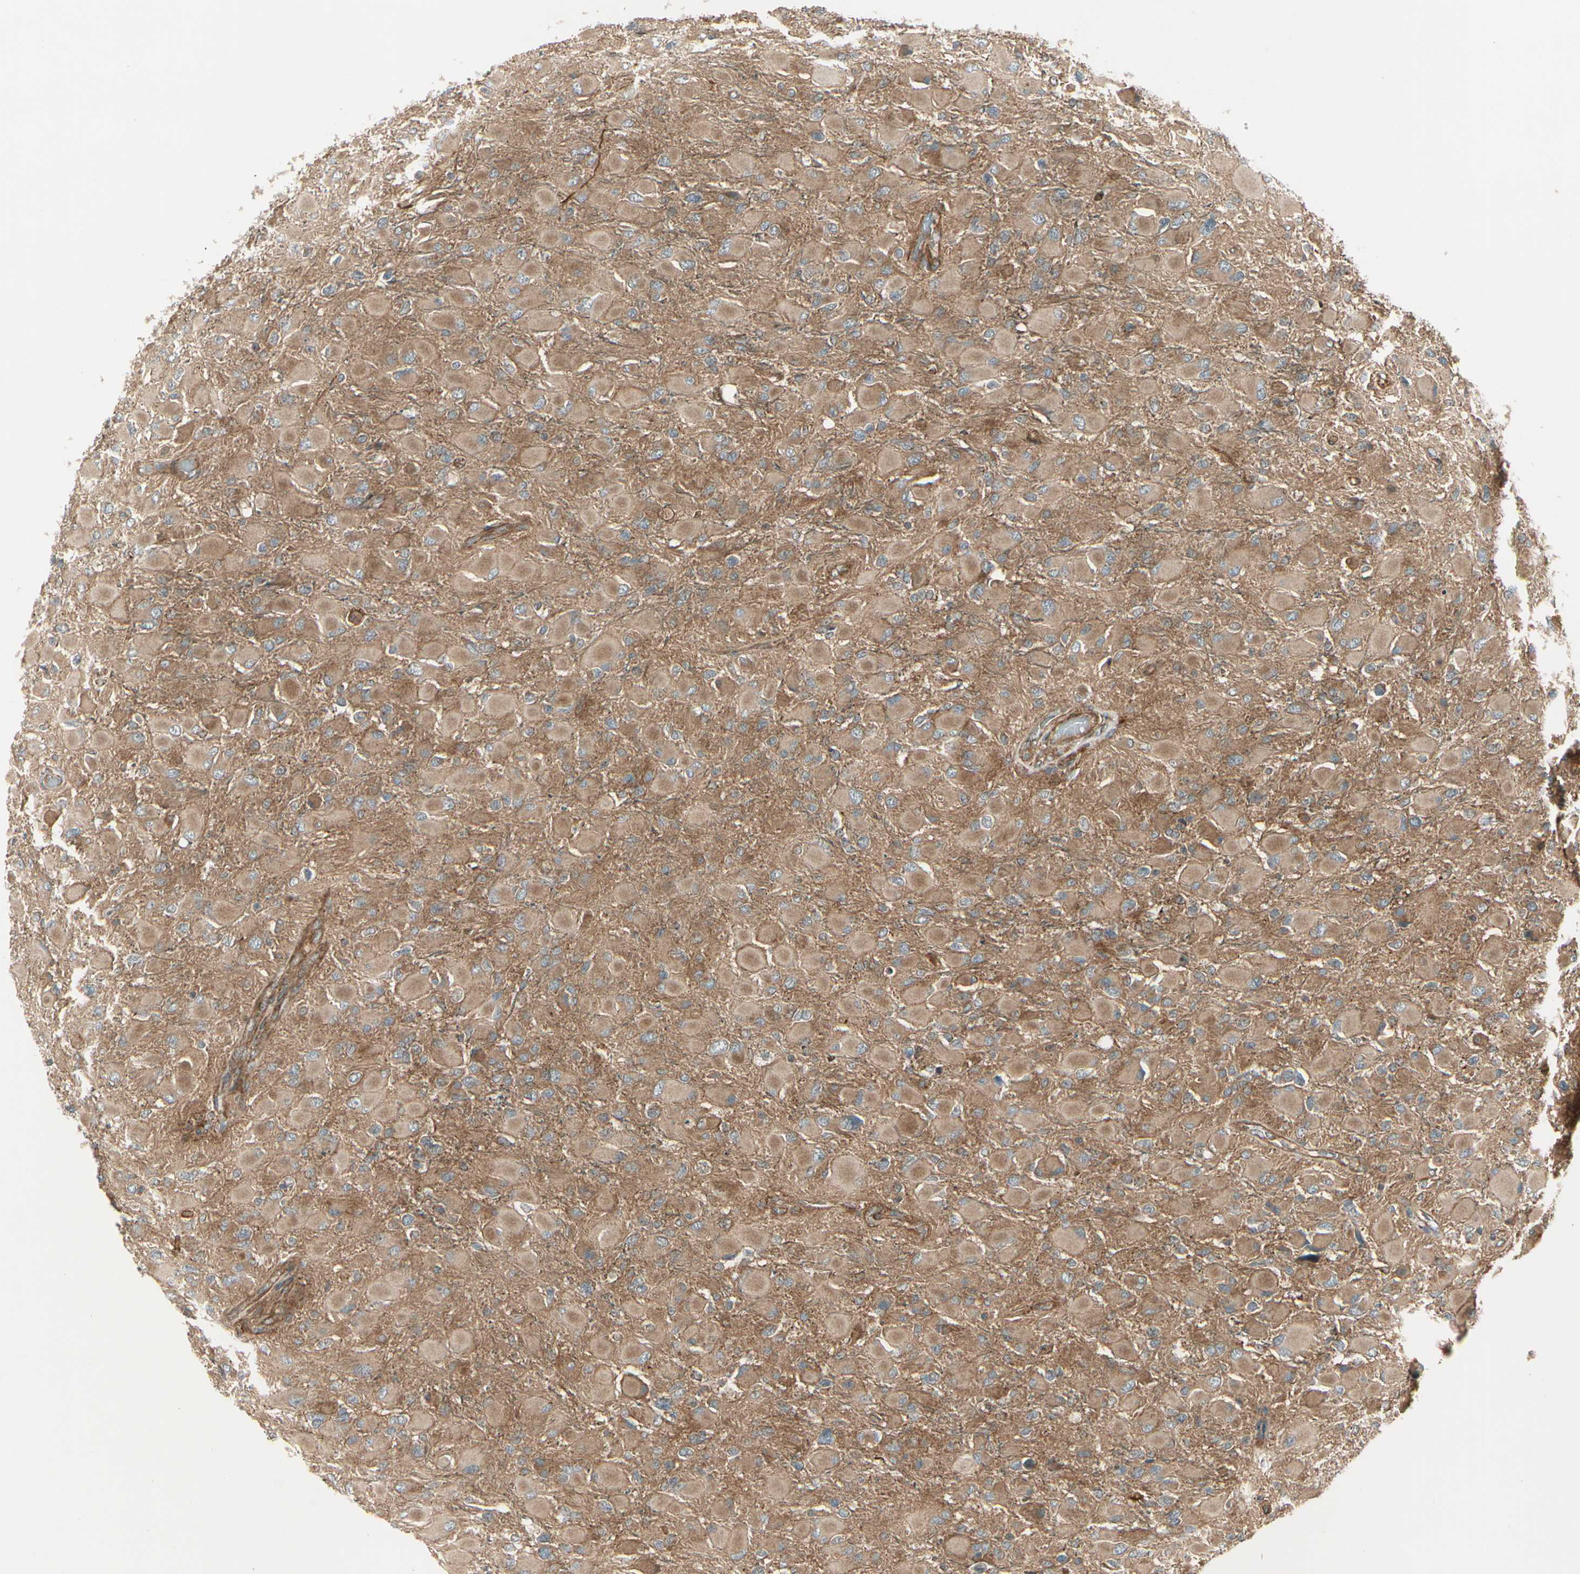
{"staining": {"intensity": "moderate", "quantity": ">75%", "location": "cytoplasmic/membranous"}, "tissue": "glioma", "cell_type": "Tumor cells", "image_type": "cancer", "snomed": [{"axis": "morphology", "description": "Glioma, malignant, High grade"}, {"axis": "topography", "description": "Cerebral cortex"}], "caption": "There is medium levels of moderate cytoplasmic/membranous positivity in tumor cells of glioma, as demonstrated by immunohistochemical staining (brown color).", "gene": "FKBP15", "patient": {"sex": "female", "age": 36}}